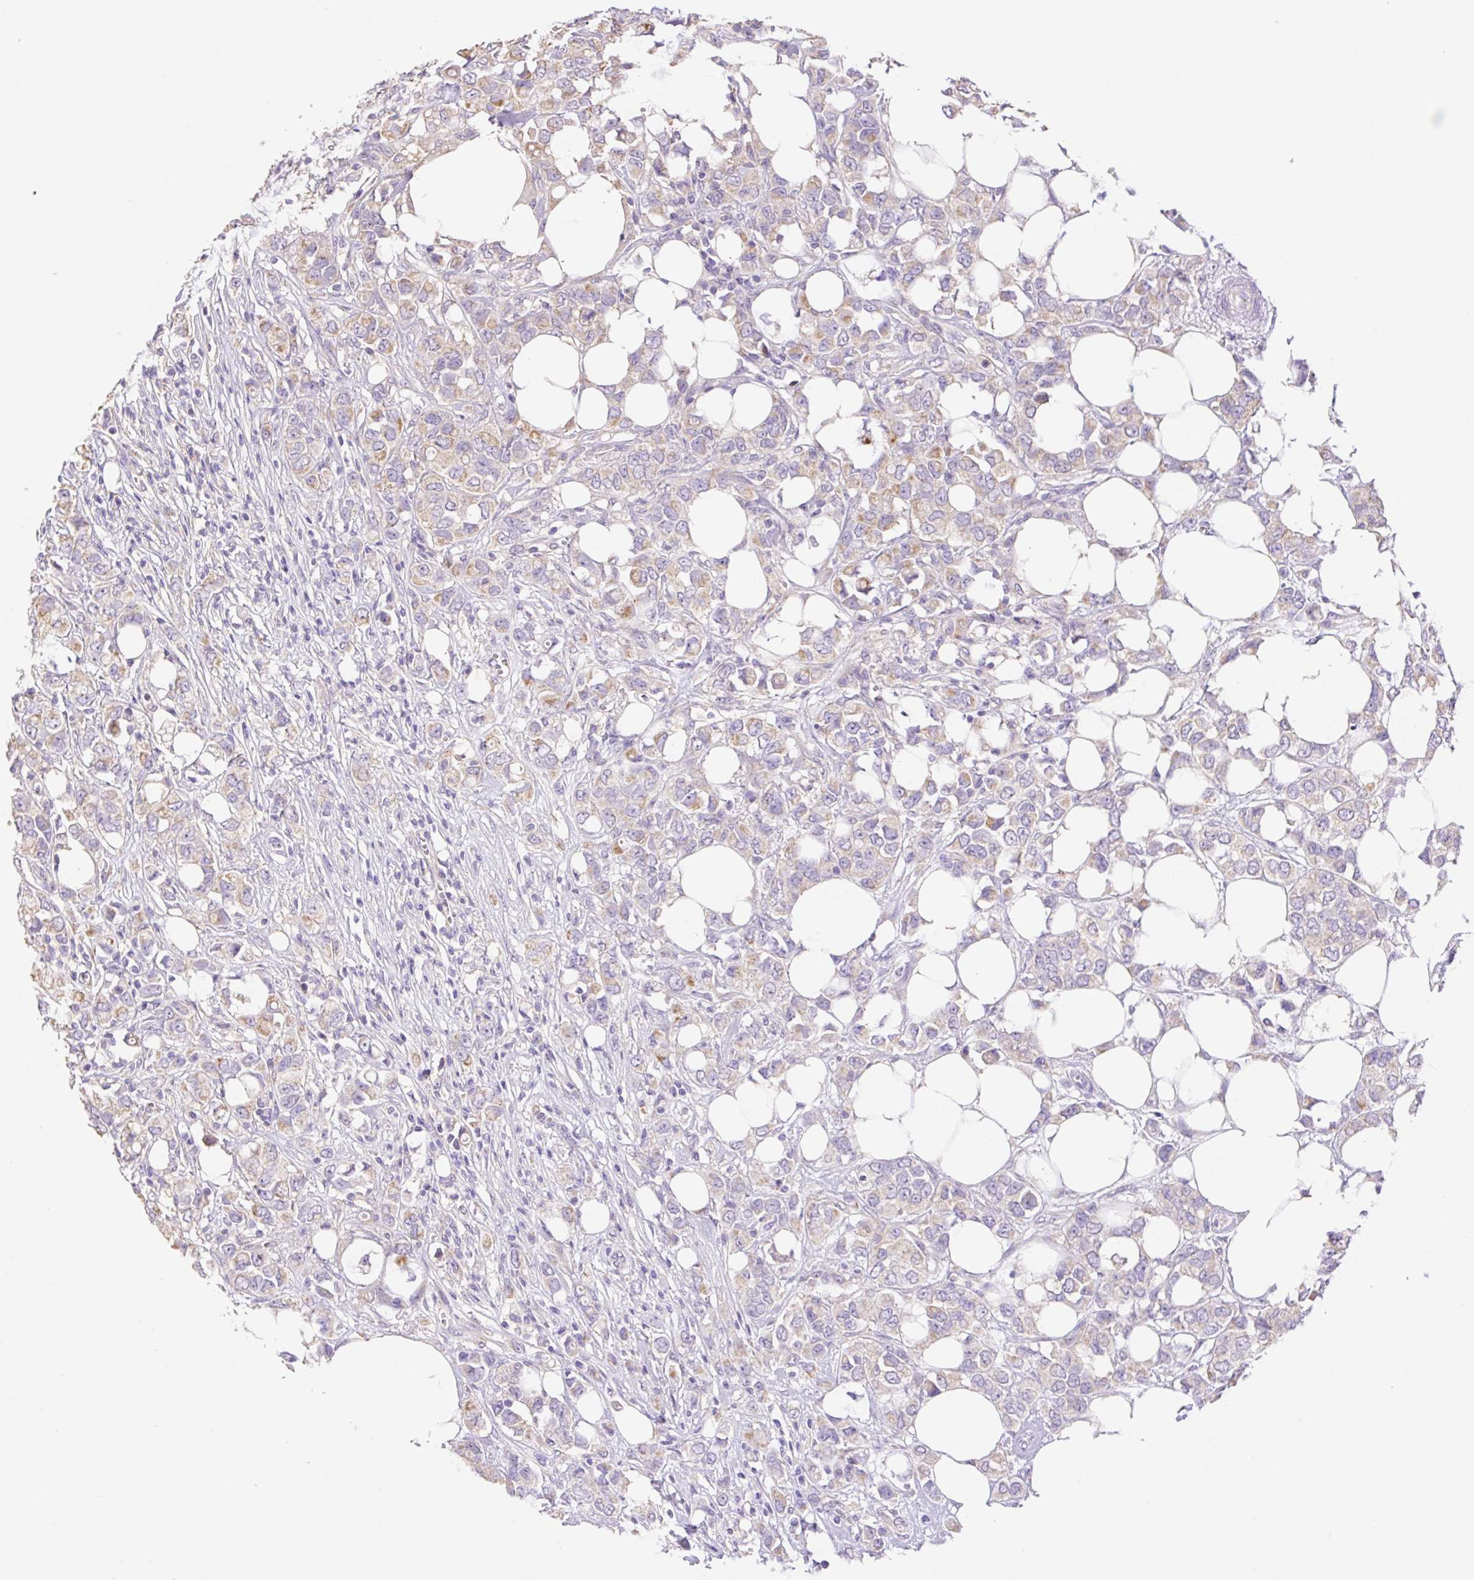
{"staining": {"intensity": "negative", "quantity": "none", "location": "none"}, "tissue": "breast cancer", "cell_type": "Tumor cells", "image_type": "cancer", "snomed": [{"axis": "morphology", "description": "Lobular carcinoma"}, {"axis": "topography", "description": "Breast"}], "caption": "This is an IHC photomicrograph of breast cancer. There is no staining in tumor cells.", "gene": "COPZ2", "patient": {"sex": "female", "age": 91}}